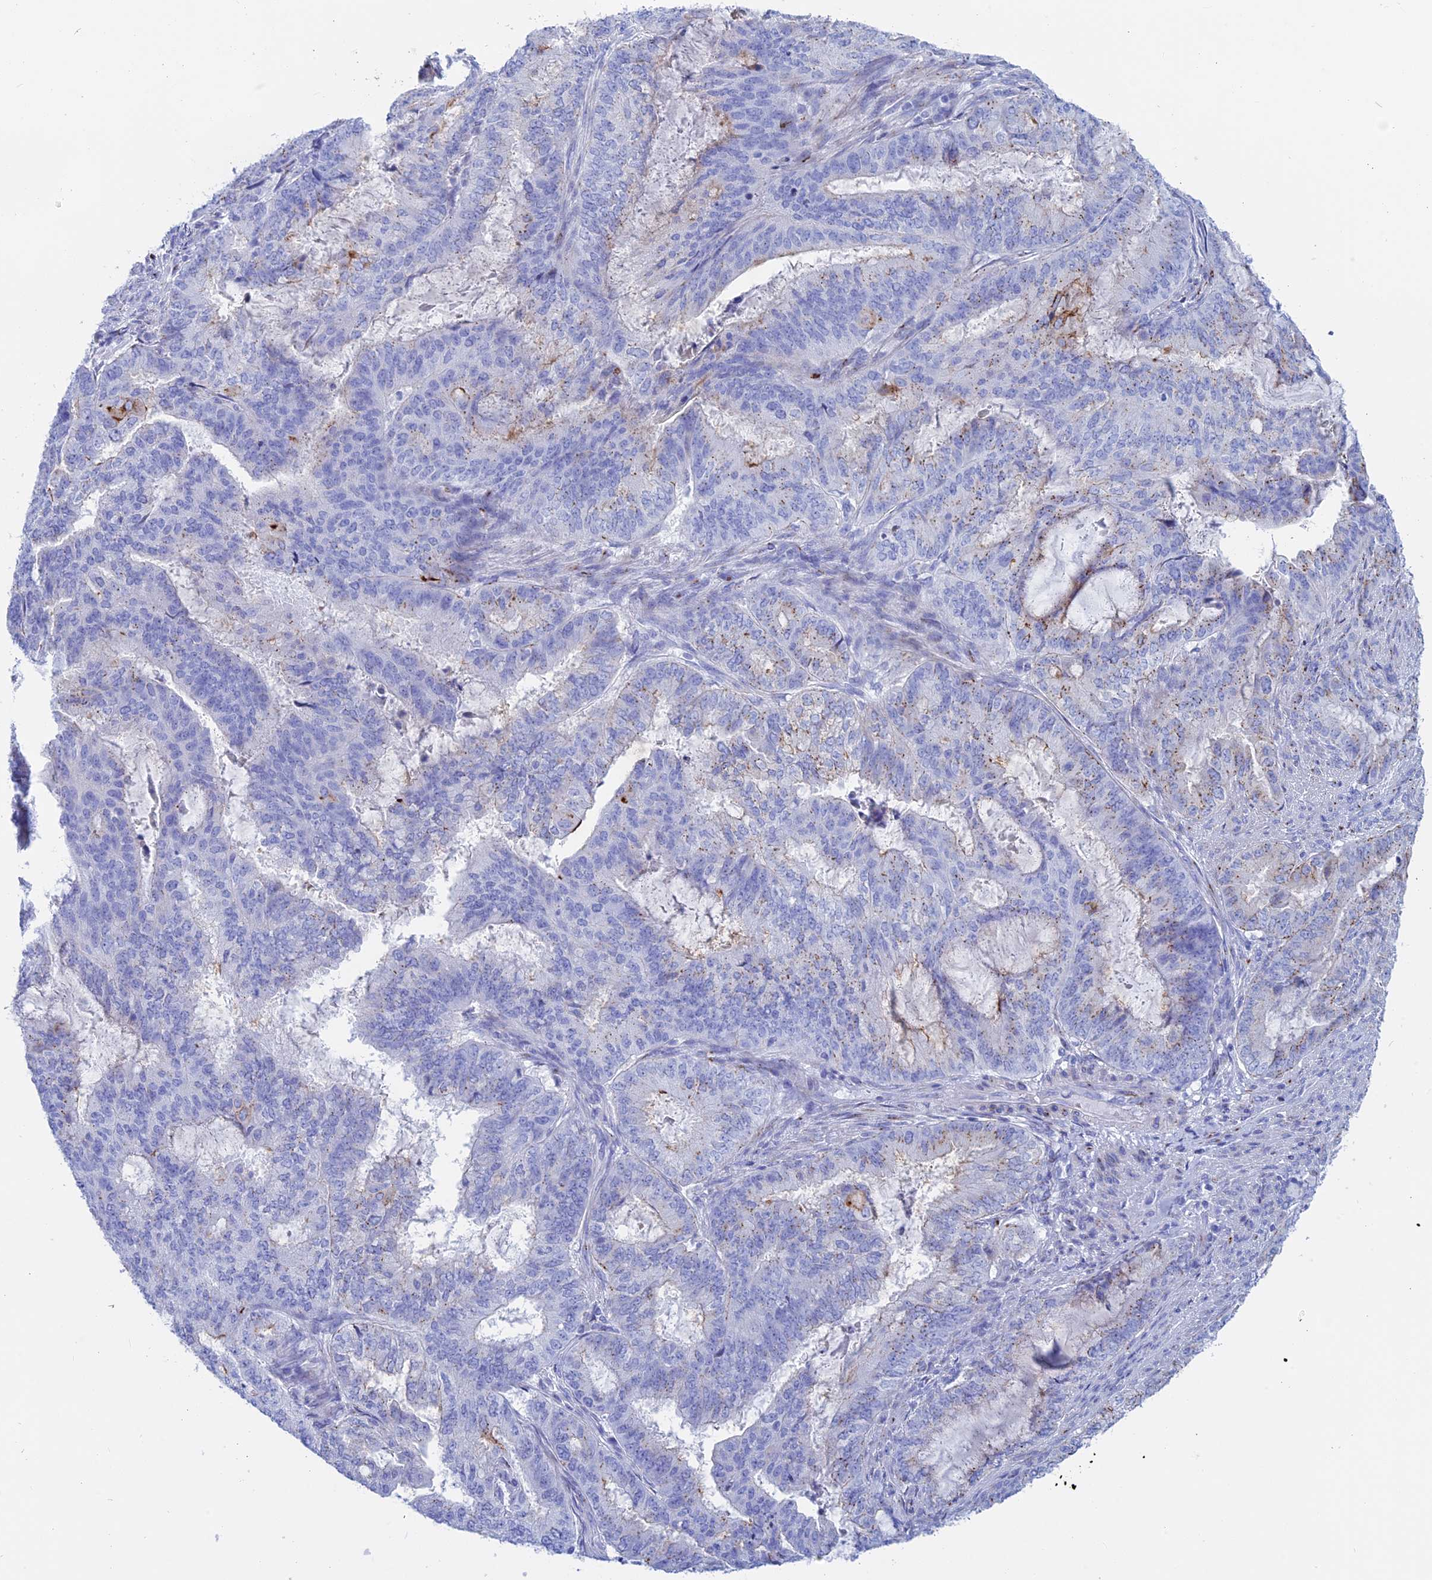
{"staining": {"intensity": "moderate", "quantity": "<25%", "location": "cytoplasmic/membranous"}, "tissue": "endometrial cancer", "cell_type": "Tumor cells", "image_type": "cancer", "snomed": [{"axis": "morphology", "description": "Adenocarcinoma, NOS"}, {"axis": "topography", "description": "Endometrium"}], "caption": "Approximately <25% of tumor cells in endometrial adenocarcinoma reveal moderate cytoplasmic/membranous protein staining as visualized by brown immunohistochemical staining.", "gene": "ERICH4", "patient": {"sex": "female", "age": 51}}